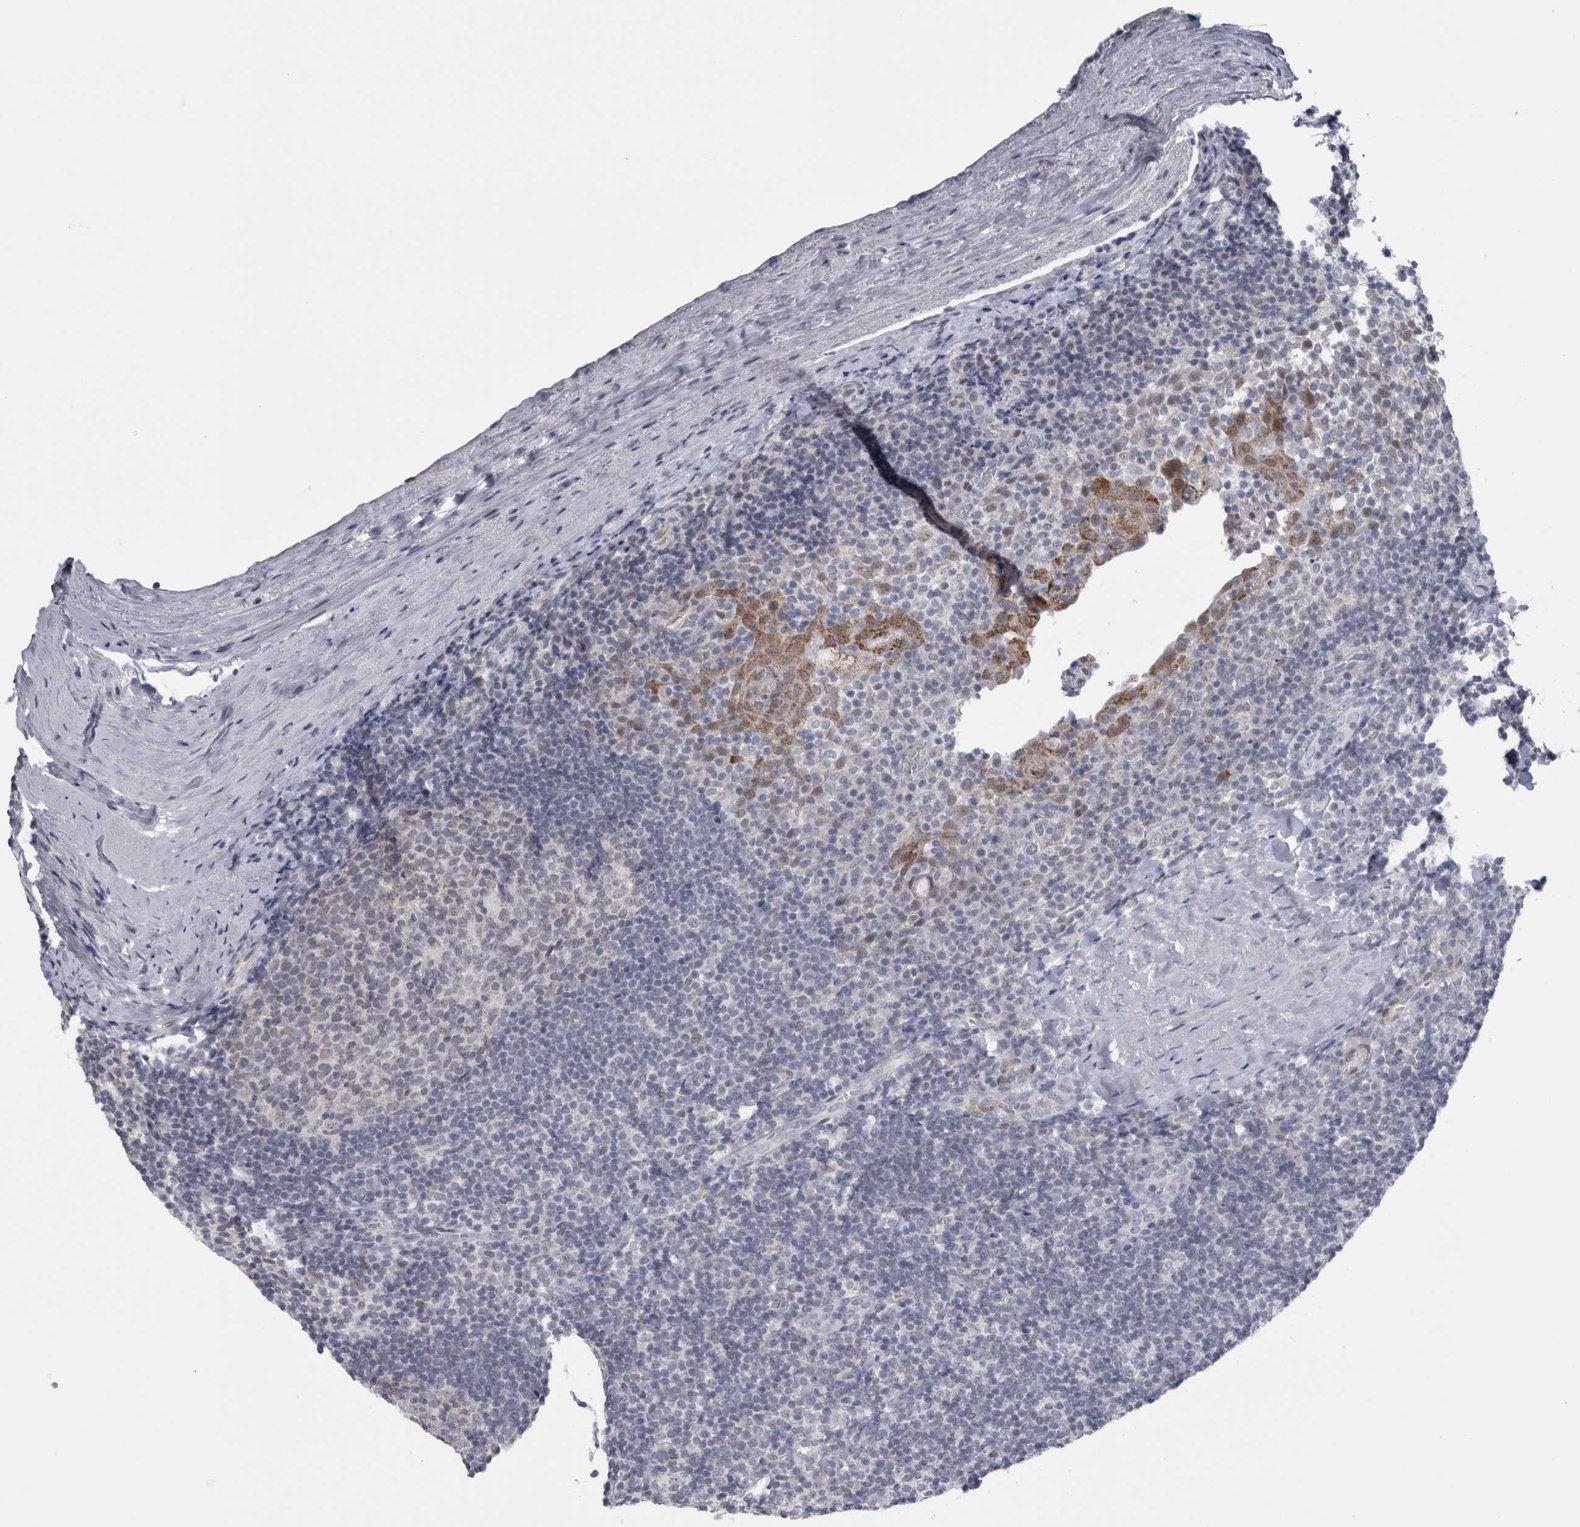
{"staining": {"intensity": "negative", "quantity": "none", "location": "none"}, "tissue": "tonsil", "cell_type": "Germinal center cells", "image_type": "normal", "snomed": [{"axis": "morphology", "description": "Normal tissue, NOS"}, {"axis": "topography", "description": "Tonsil"}], "caption": "DAB immunohistochemical staining of benign tonsil demonstrates no significant expression in germinal center cells. (Brightfield microscopy of DAB (3,3'-diaminobenzidine) immunohistochemistry at high magnification).", "gene": "PLIN1", "patient": {"sex": "male", "age": 37}}